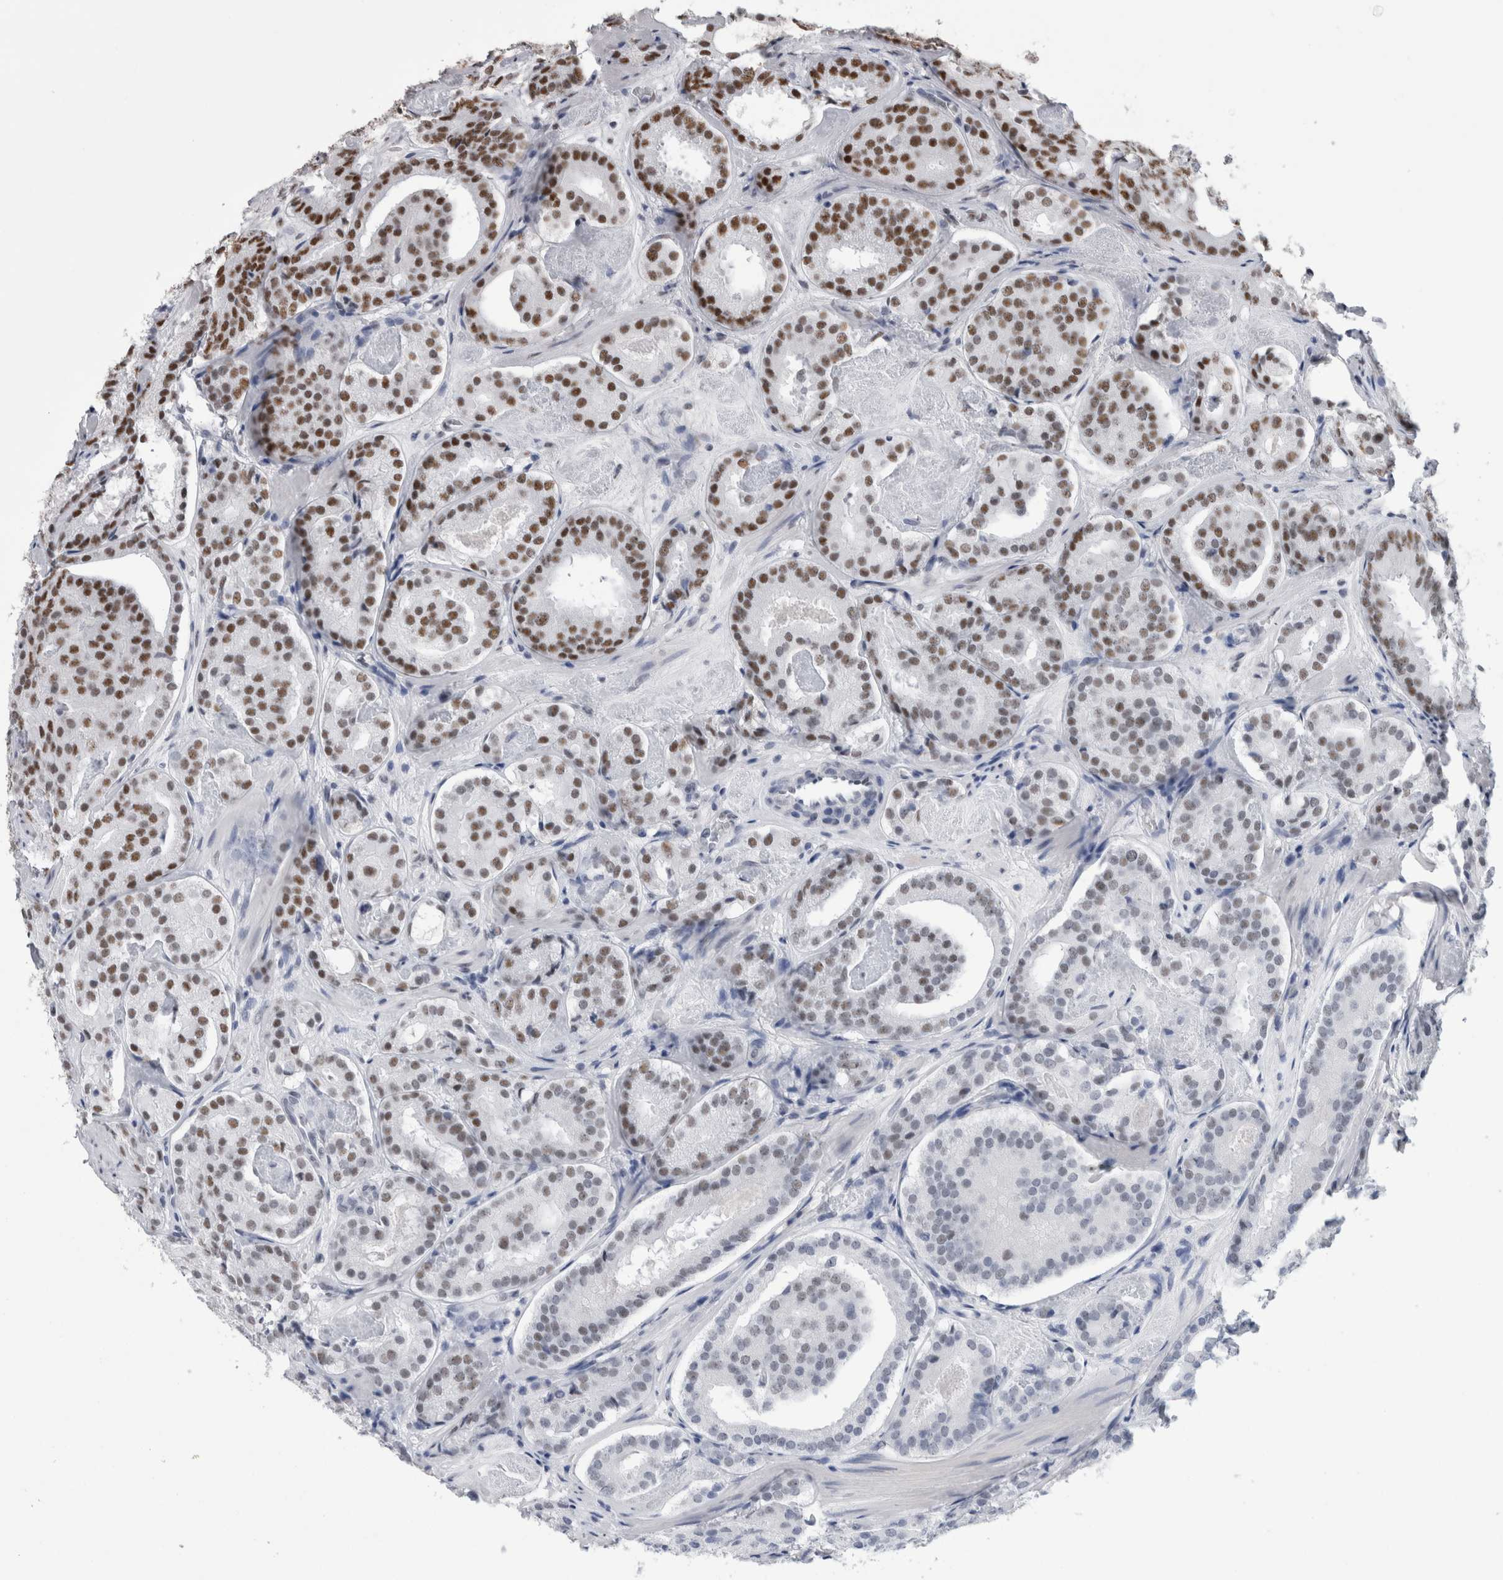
{"staining": {"intensity": "strong", "quantity": "25%-75%", "location": "nuclear"}, "tissue": "prostate cancer", "cell_type": "Tumor cells", "image_type": "cancer", "snomed": [{"axis": "morphology", "description": "Adenocarcinoma, Low grade"}, {"axis": "topography", "description": "Prostate"}], "caption": "DAB (3,3'-diaminobenzidine) immunohistochemical staining of prostate cancer displays strong nuclear protein staining in approximately 25%-75% of tumor cells. The protein is shown in brown color, while the nuclei are stained blue.", "gene": "ALPK3", "patient": {"sex": "male", "age": 69}}